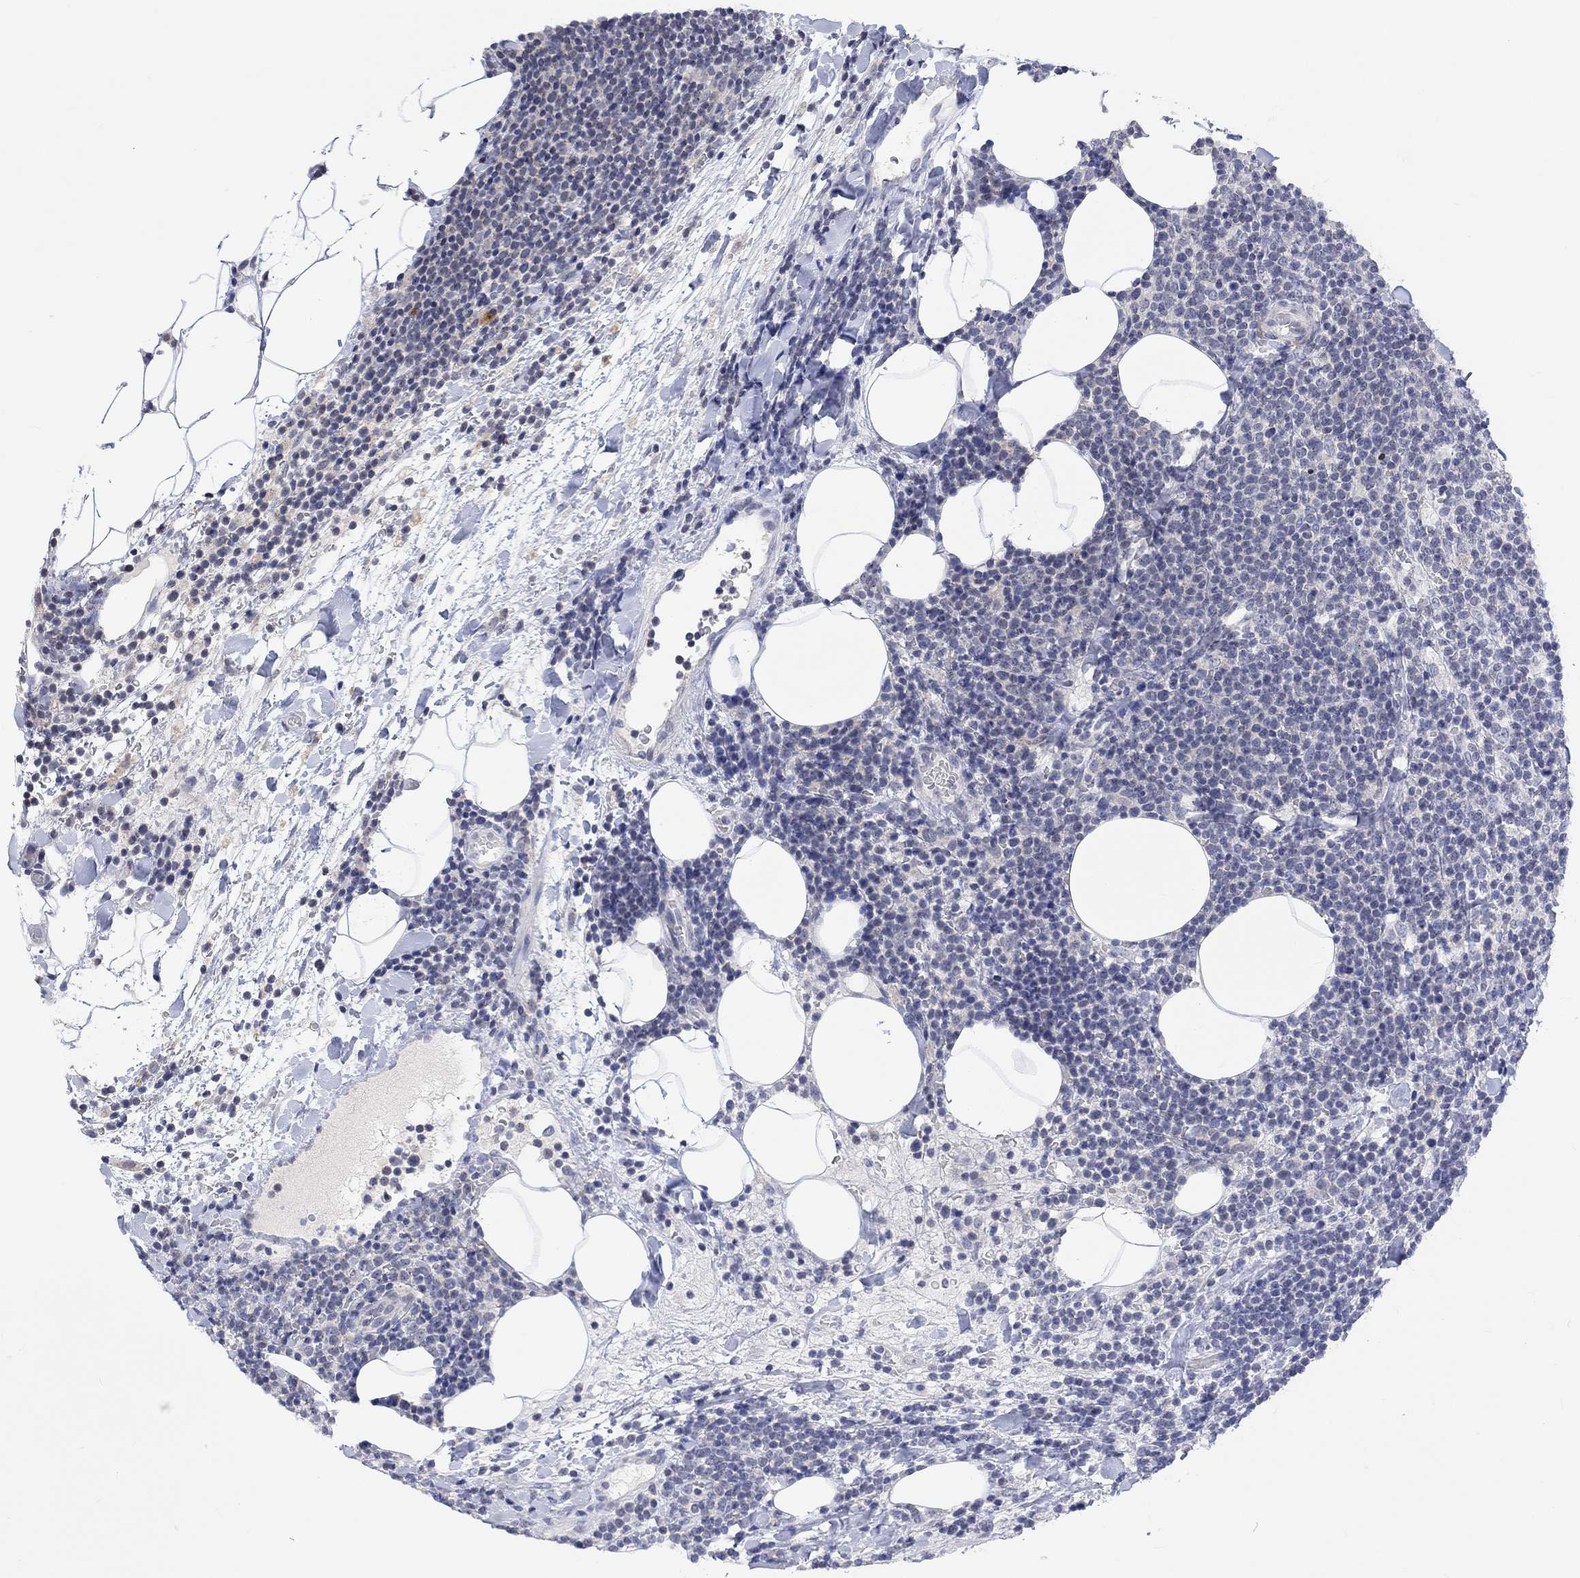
{"staining": {"intensity": "negative", "quantity": "none", "location": "none"}, "tissue": "lymphoma", "cell_type": "Tumor cells", "image_type": "cancer", "snomed": [{"axis": "morphology", "description": "Malignant lymphoma, non-Hodgkin's type, High grade"}, {"axis": "topography", "description": "Lymph node"}], "caption": "Tumor cells are negative for protein expression in human high-grade malignant lymphoma, non-Hodgkin's type. Nuclei are stained in blue.", "gene": "DCX", "patient": {"sex": "male", "age": 61}}